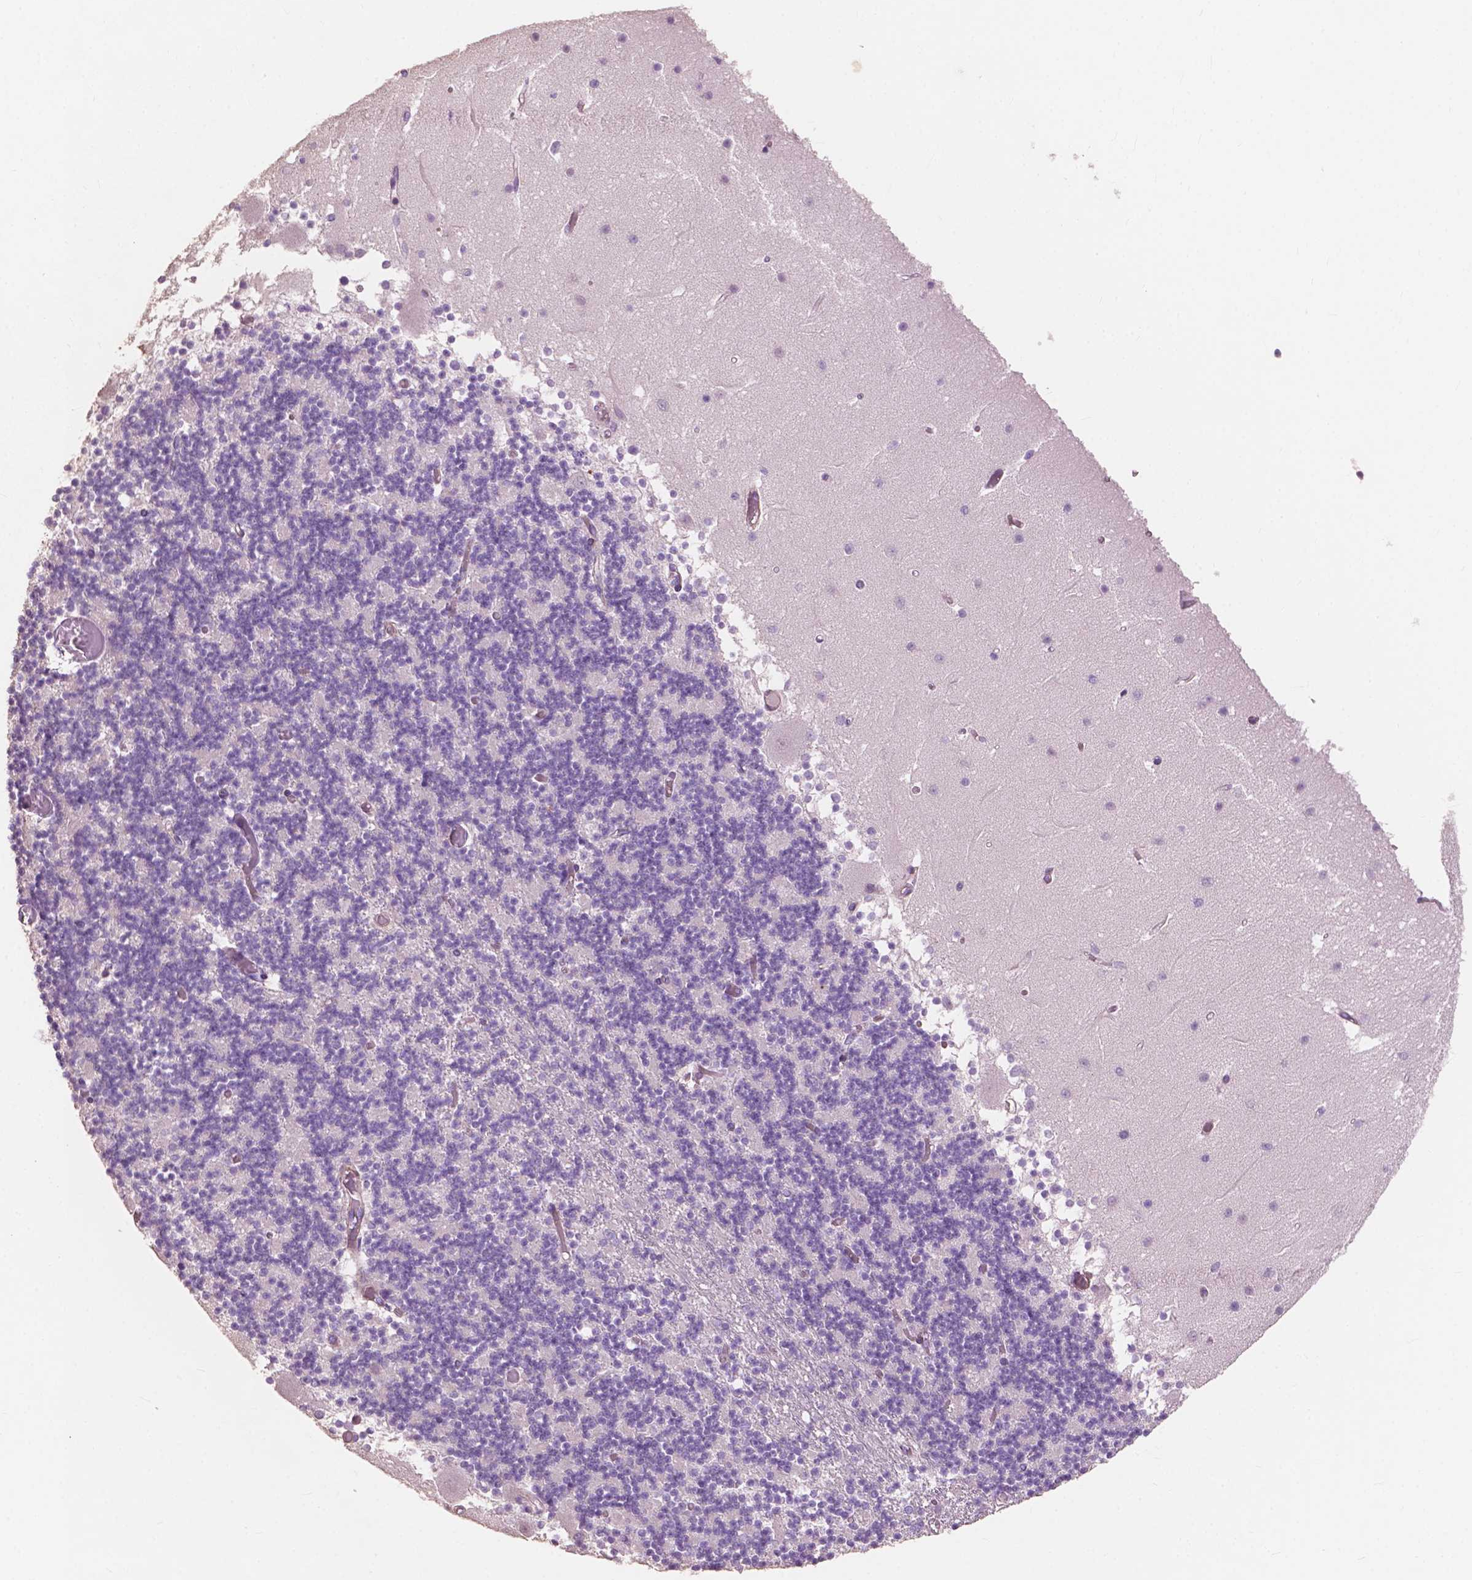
{"staining": {"intensity": "negative", "quantity": "none", "location": "none"}, "tissue": "cerebellum", "cell_type": "Cells in granular layer", "image_type": "normal", "snomed": [{"axis": "morphology", "description": "Normal tissue, NOS"}, {"axis": "topography", "description": "Cerebellum"}], "caption": "DAB immunohistochemical staining of unremarkable cerebellum exhibits no significant expression in cells in granular layer. (Brightfield microscopy of DAB (3,3'-diaminobenzidine) immunohistochemistry at high magnification).", "gene": "FNIP1", "patient": {"sex": "female", "age": 28}}